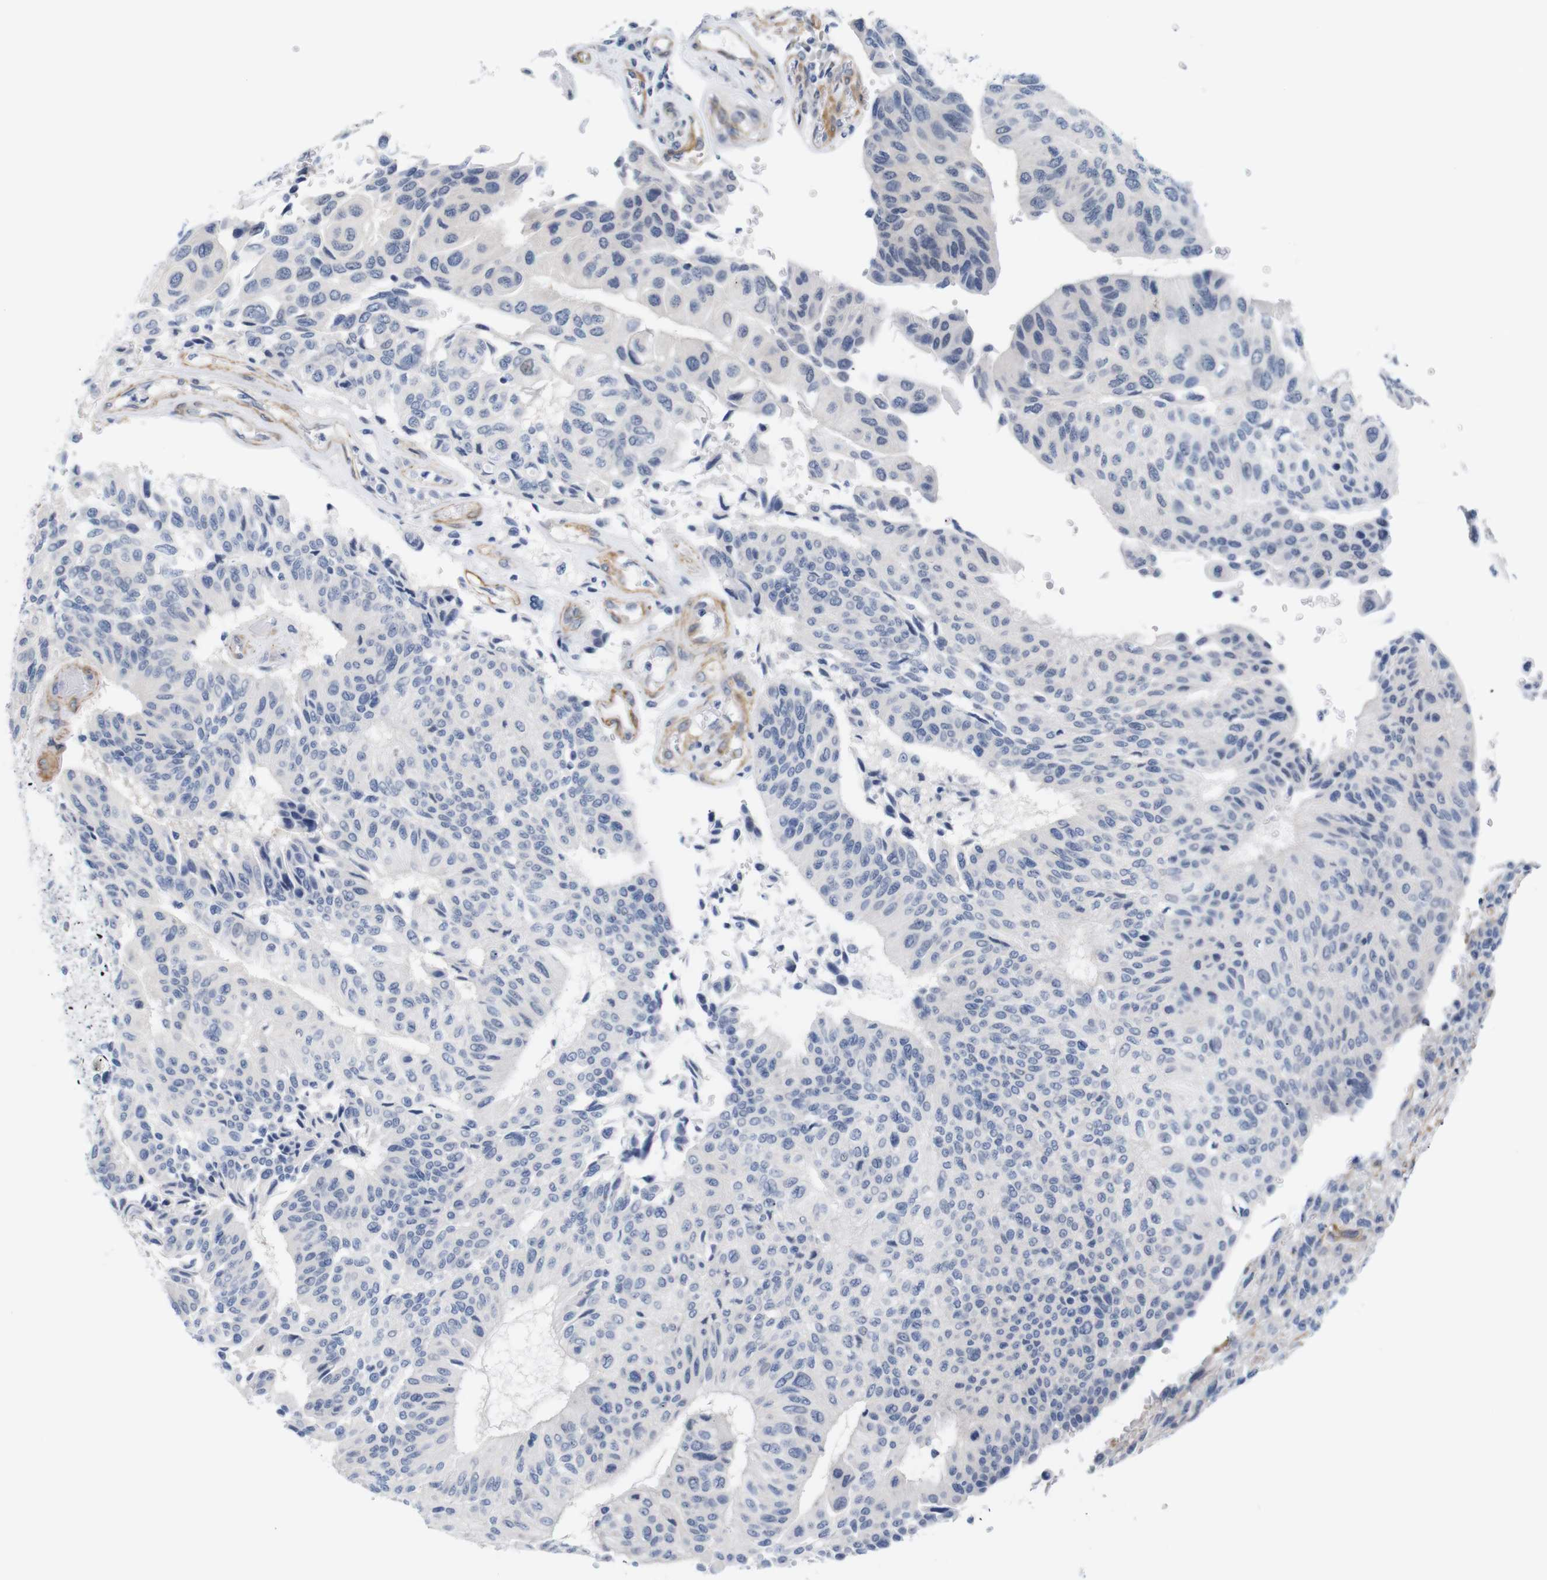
{"staining": {"intensity": "negative", "quantity": "none", "location": "none"}, "tissue": "urothelial cancer", "cell_type": "Tumor cells", "image_type": "cancer", "snomed": [{"axis": "morphology", "description": "Urothelial carcinoma, High grade"}, {"axis": "topography", "description": "Urinary bladder"}], "caption": "Immunohistochemistry of urothelial cancer shows no staining in tumor cells.", "gene": "STMN3", "patient": {"sex": "male", "age": 66}}